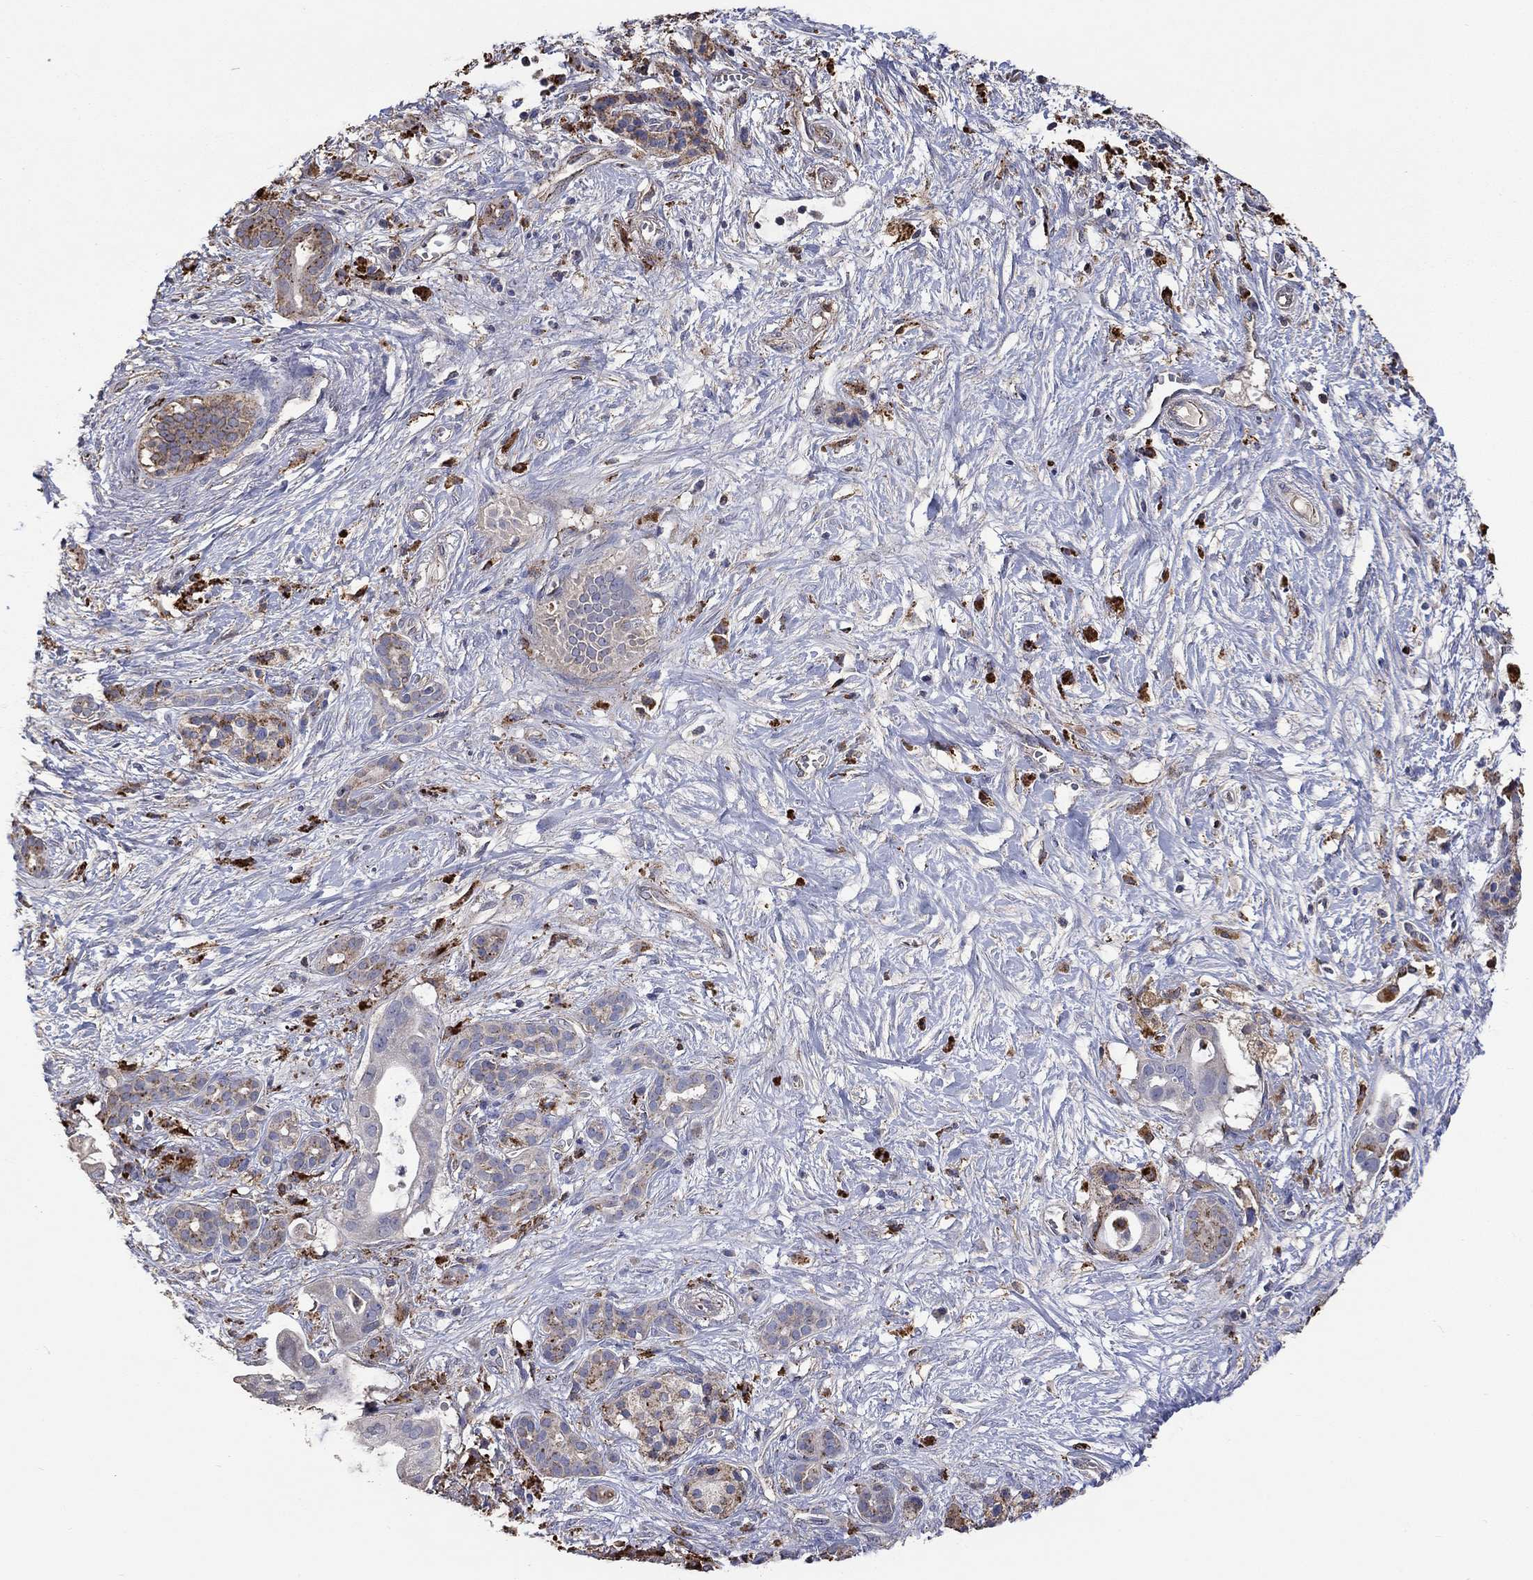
{"staining": {"intensity": "moderate", "quantity": "<25%", "location": "cytoplasmic/membranous"}, "tissue": "pancreatic cancer", "cell_type": "Tumor cells", "image_type": "cancer", "snomed": [{"axis": "morphology", "description": "Adenocarcinoma, NOS"}, {"axis": "topography", "description": "Pancreas"}], "caption": "Protein expression analysis of human pancreatic cancer (adenocarcinoma) reveals moderate cytoplasmic/membranous staining in about <25% of tumor cells.", "gene": "CTSB", "patient": {"sex": "male", "age": 61}}